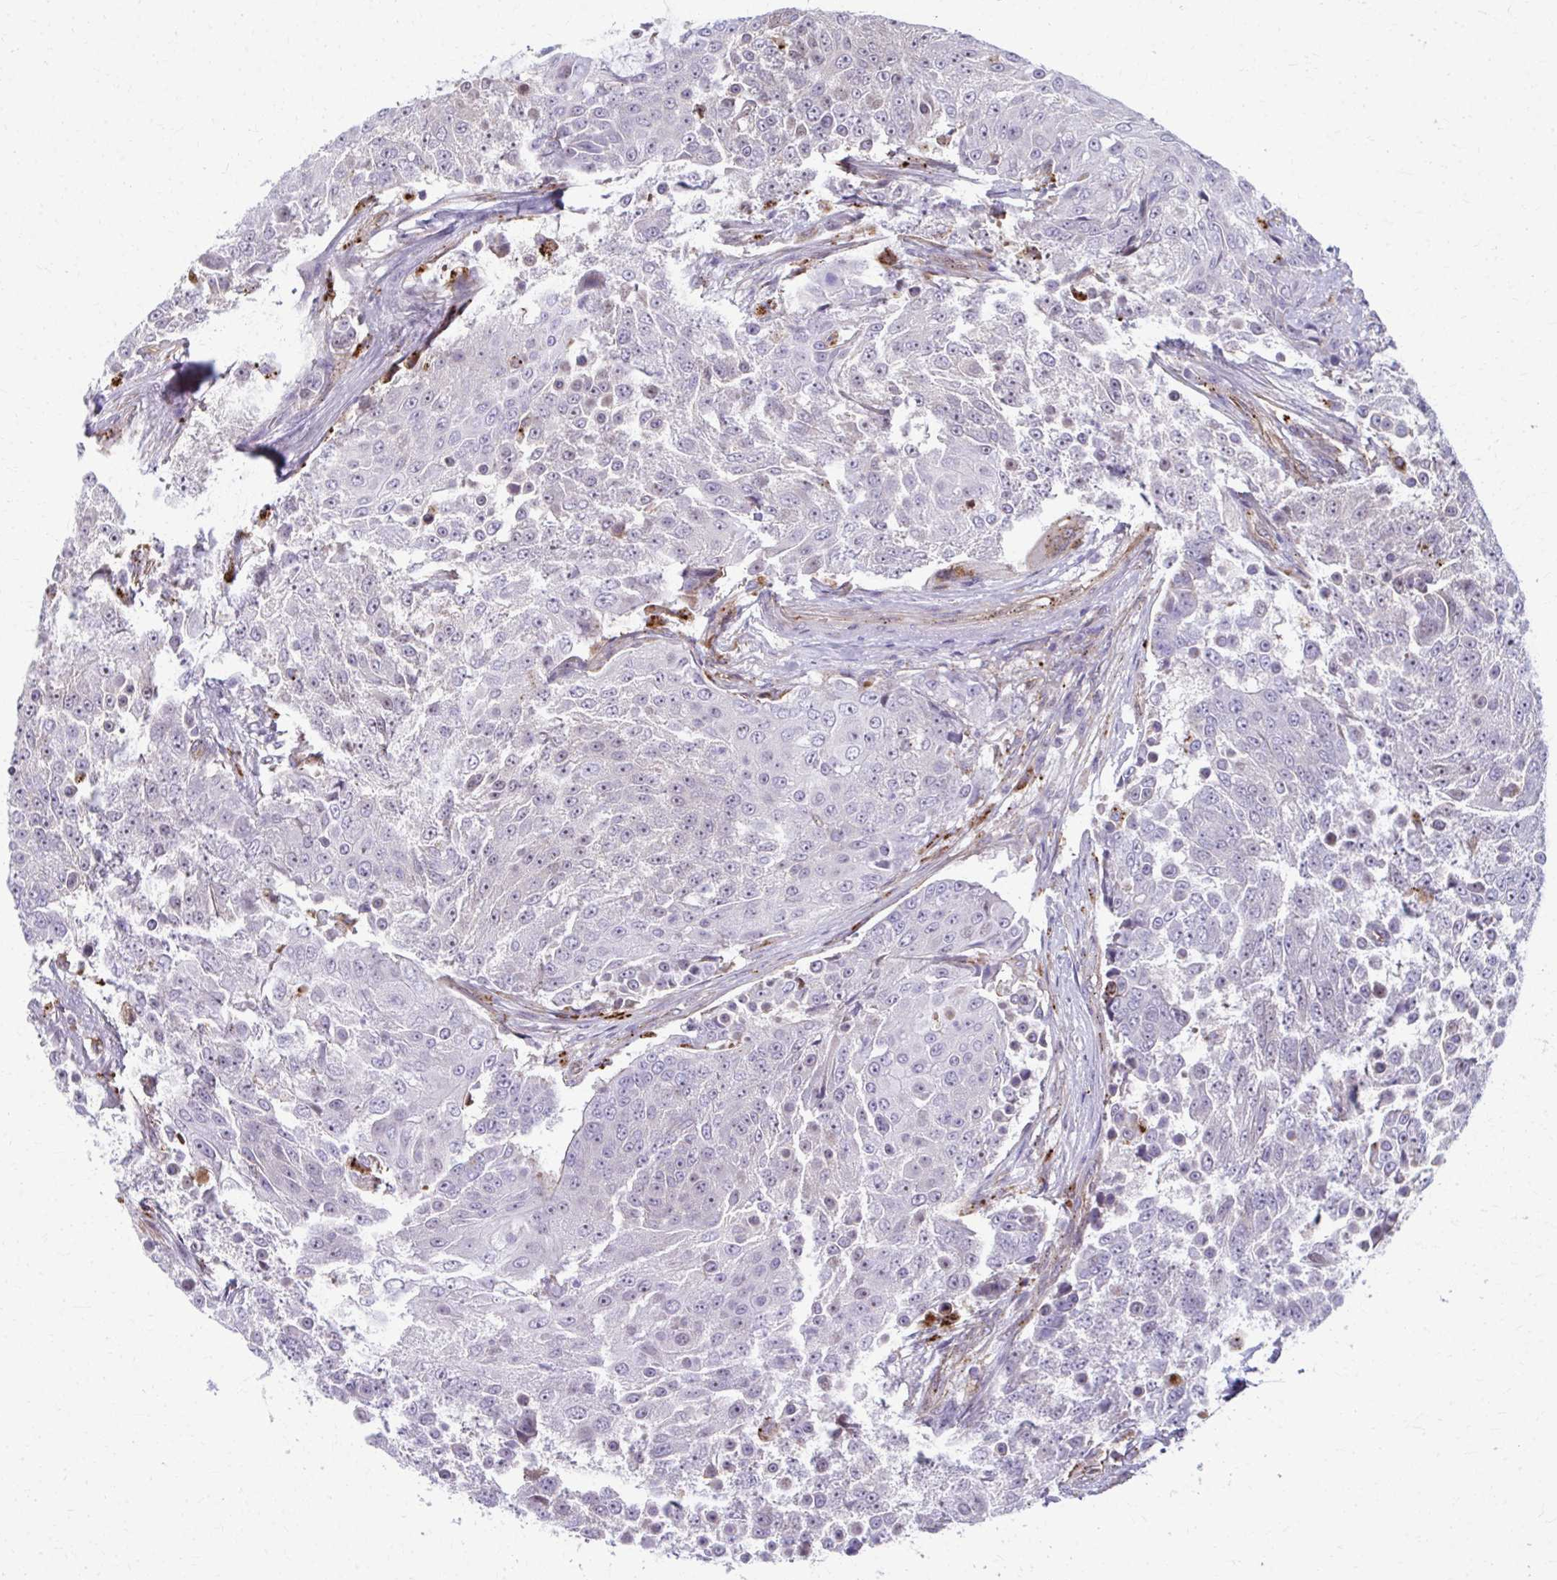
{"staining": {"intensity": "negative", "quantity": "none", "location": "none"}, "tissue": "urothelial cancer", "cell_type": "Tumor cells", "image_type": "cancer", "snomed": [{"axis": "morphology", "description": "Urothelial carcinoma, High grade"}, {"axis": "topography", "description": "Urinary bladder"}], "caption": "Immunohistochemistry micrograph of human urothelial carcinoma (high-grade) stained for a protein (brown), which demonstrates no positivity in tumor cells.", "gene": "LRRC4B", "patient": {"sex": "female", "age": 63}}